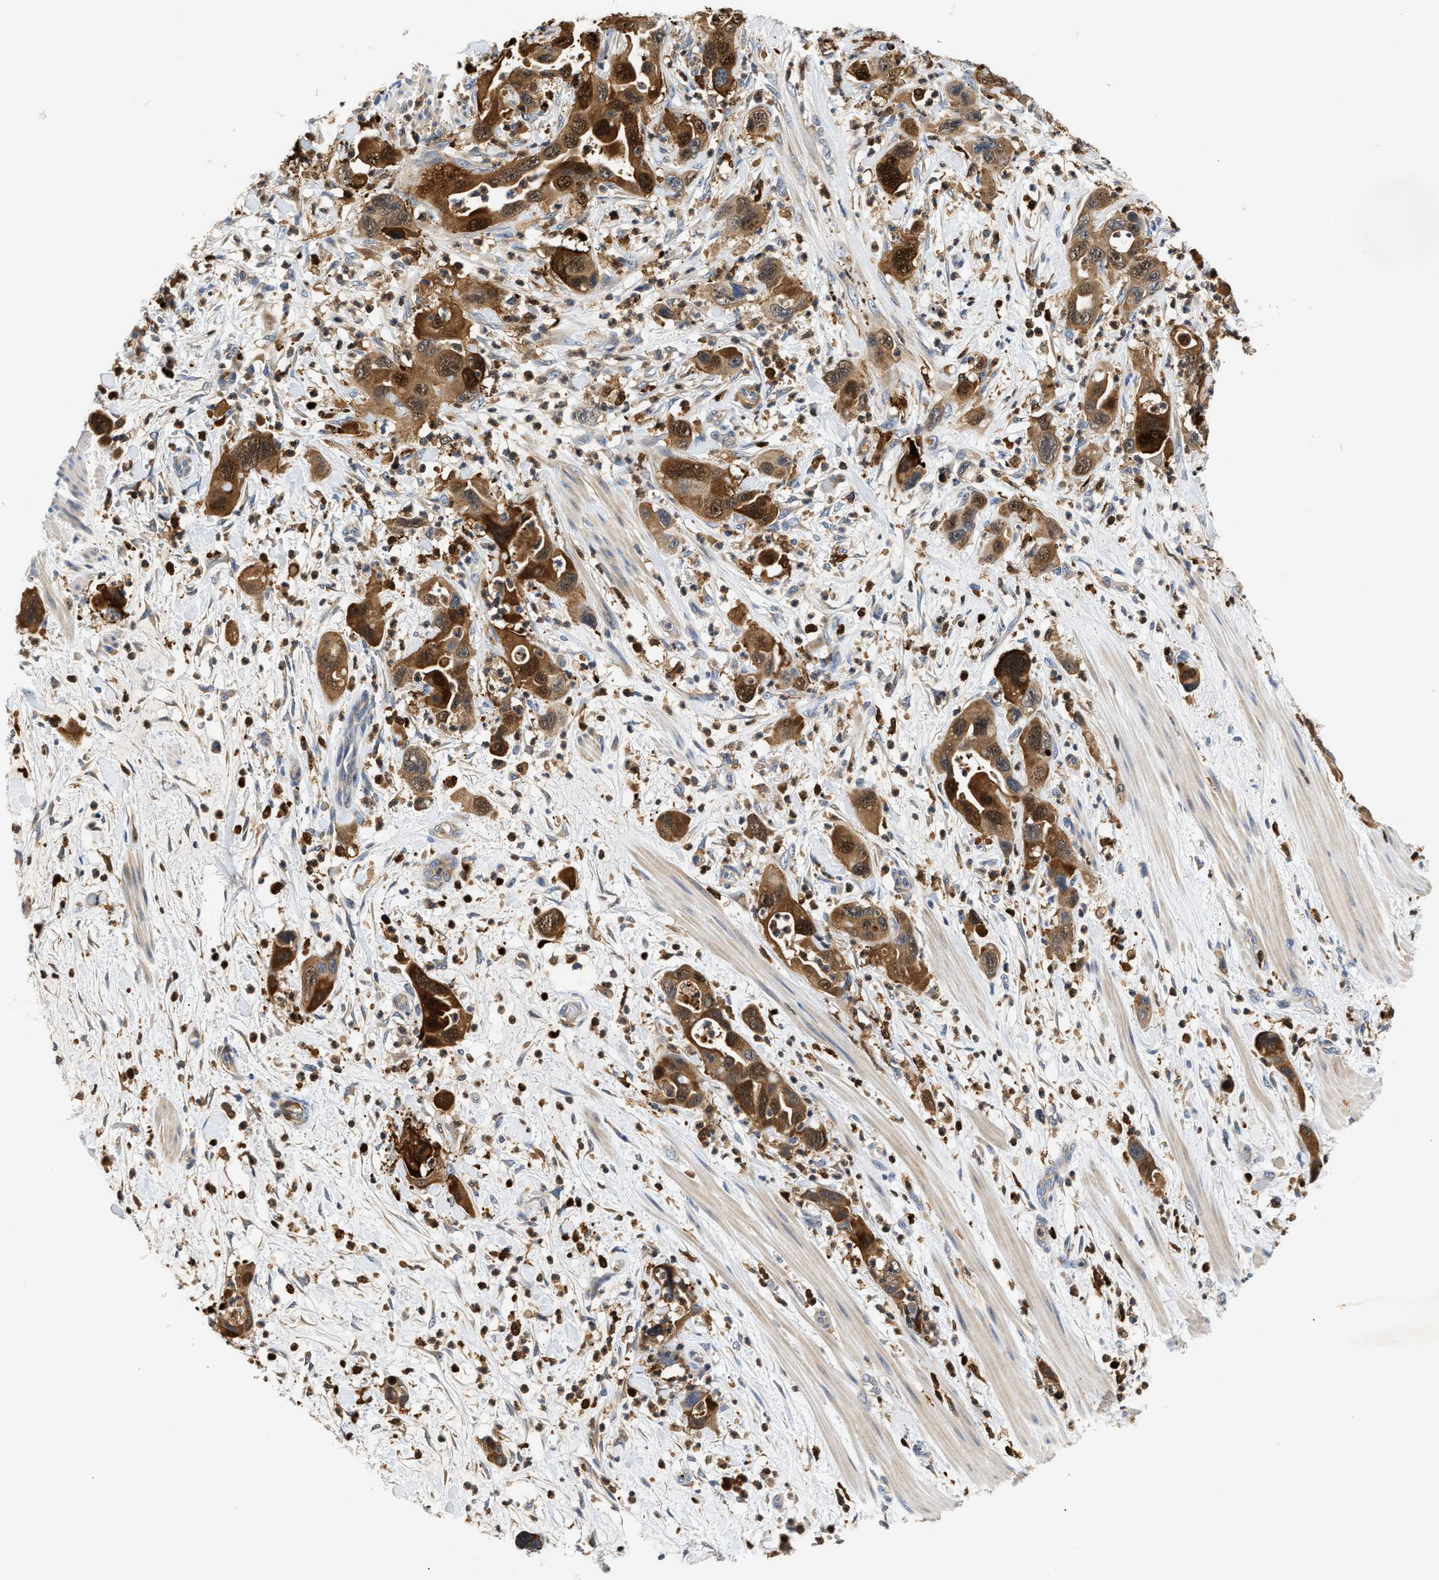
{"staining": {"intensity": "strong", "quantity": ">75%", "location": "cytoplasmic/membranous,nuclear"}, "tissue": "pancreatic cancer", "cell_type": "Tumor cells", "image_type": "cancer", "snomed": [{"axis": "morphology", "description": "Adenocarcinoma, NOS"}, {"axis": "topography", "description": "Pancreas"}], "caption": "Pancreatic cancer (adenocarcinoma) stained for a protein (brown) shows strong cytoplasmic/membranous and nuclear positive positivity in approximately >75% of tumor cells.", "gene": "SLIT2", "patient": {"sex": "female", "age": 71}}